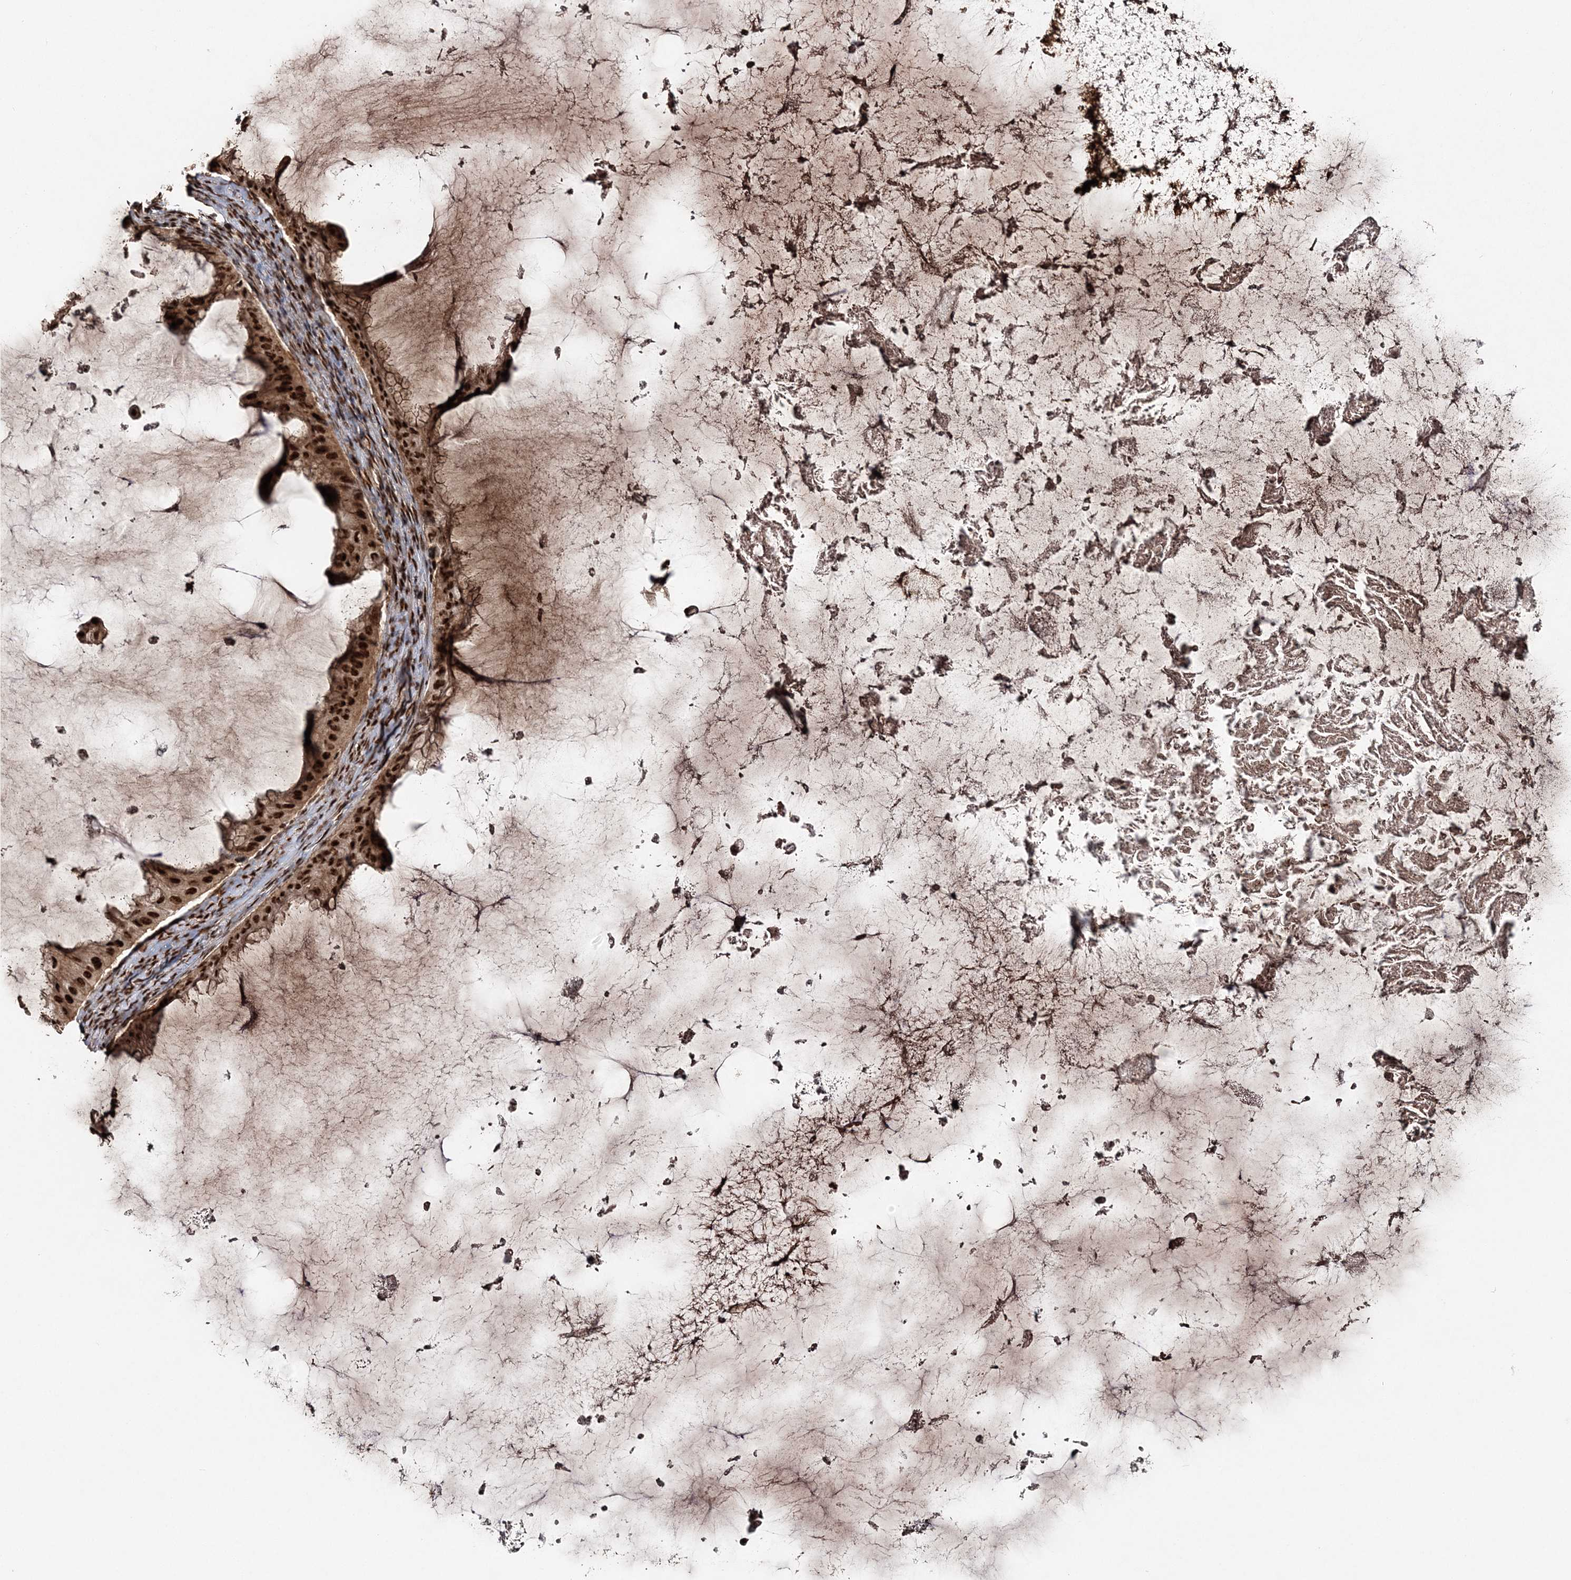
{"staining": {"intensity": "strong", "quantity": ">75%", "location": "cytoplasmic/membranous,nuclear"}, "tissue": "ovarian cancer", "cell_type": "Tumor cells", "image_type": "cancer", "snomed": [{"axis": "morphology", "description": "Cystadenocarcinoma, mucinous, NOS"}, {"axis": "topography", "description": "Ovary"}], "caption": "Human ovarian cancer stained for a protein (brown) displays strong cytoplasmic/membranous and nuclear positive positivity in about >75% of tumor cells.", "gene": "EXOSC8", "patient": {"sex": "female", "age": 61}}